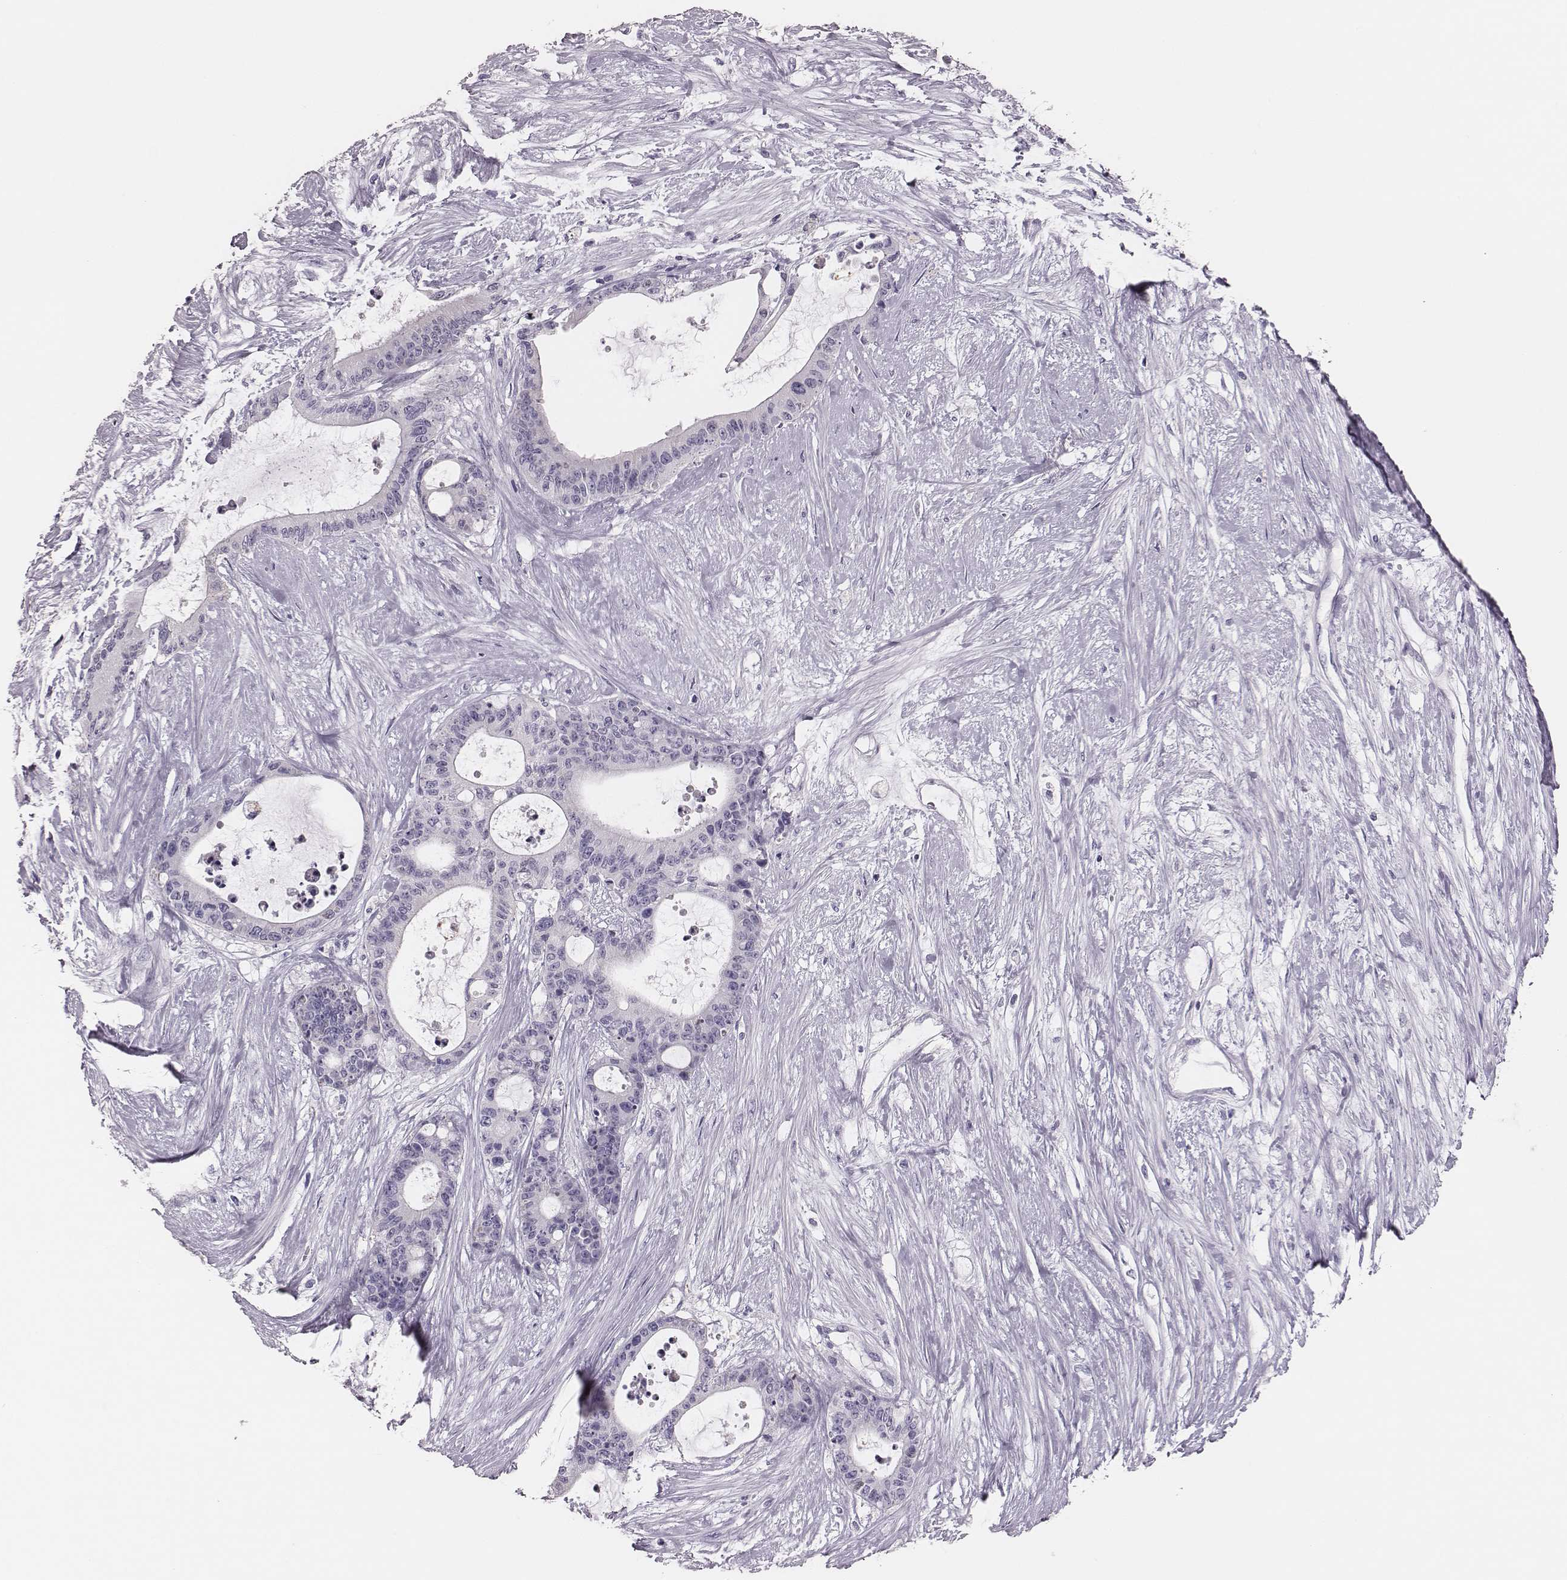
{"staining": {"intensity": "negative", "quantity": "none", "location": "none"}, "tissue": "liver cancer", "cell_type": "Tumor cells", "image_type": "cancer", "snomed": [{"axis": "morphology", "description": "Normal tissue, NOS"}, {"axis": "morphology", "description": "Cholangiocarcinoma"}, {"axis": "topography", "description": "Liver"}, {"axis": "topography", "description": "Peripheral nerve tissue"}], "caption": "Immunohistochemistry photomicrograph of neoplastic tissue: human cholangiocarcinoma (liver) stained with DAB reveals no significant protein expression in tumor cells. (Brightfield microscopy of DAB (3,3'-diaminobenzidine) IHC at high magnification).", "gene": "H1-6", "patient": {"sex": "female", "age": 73}}